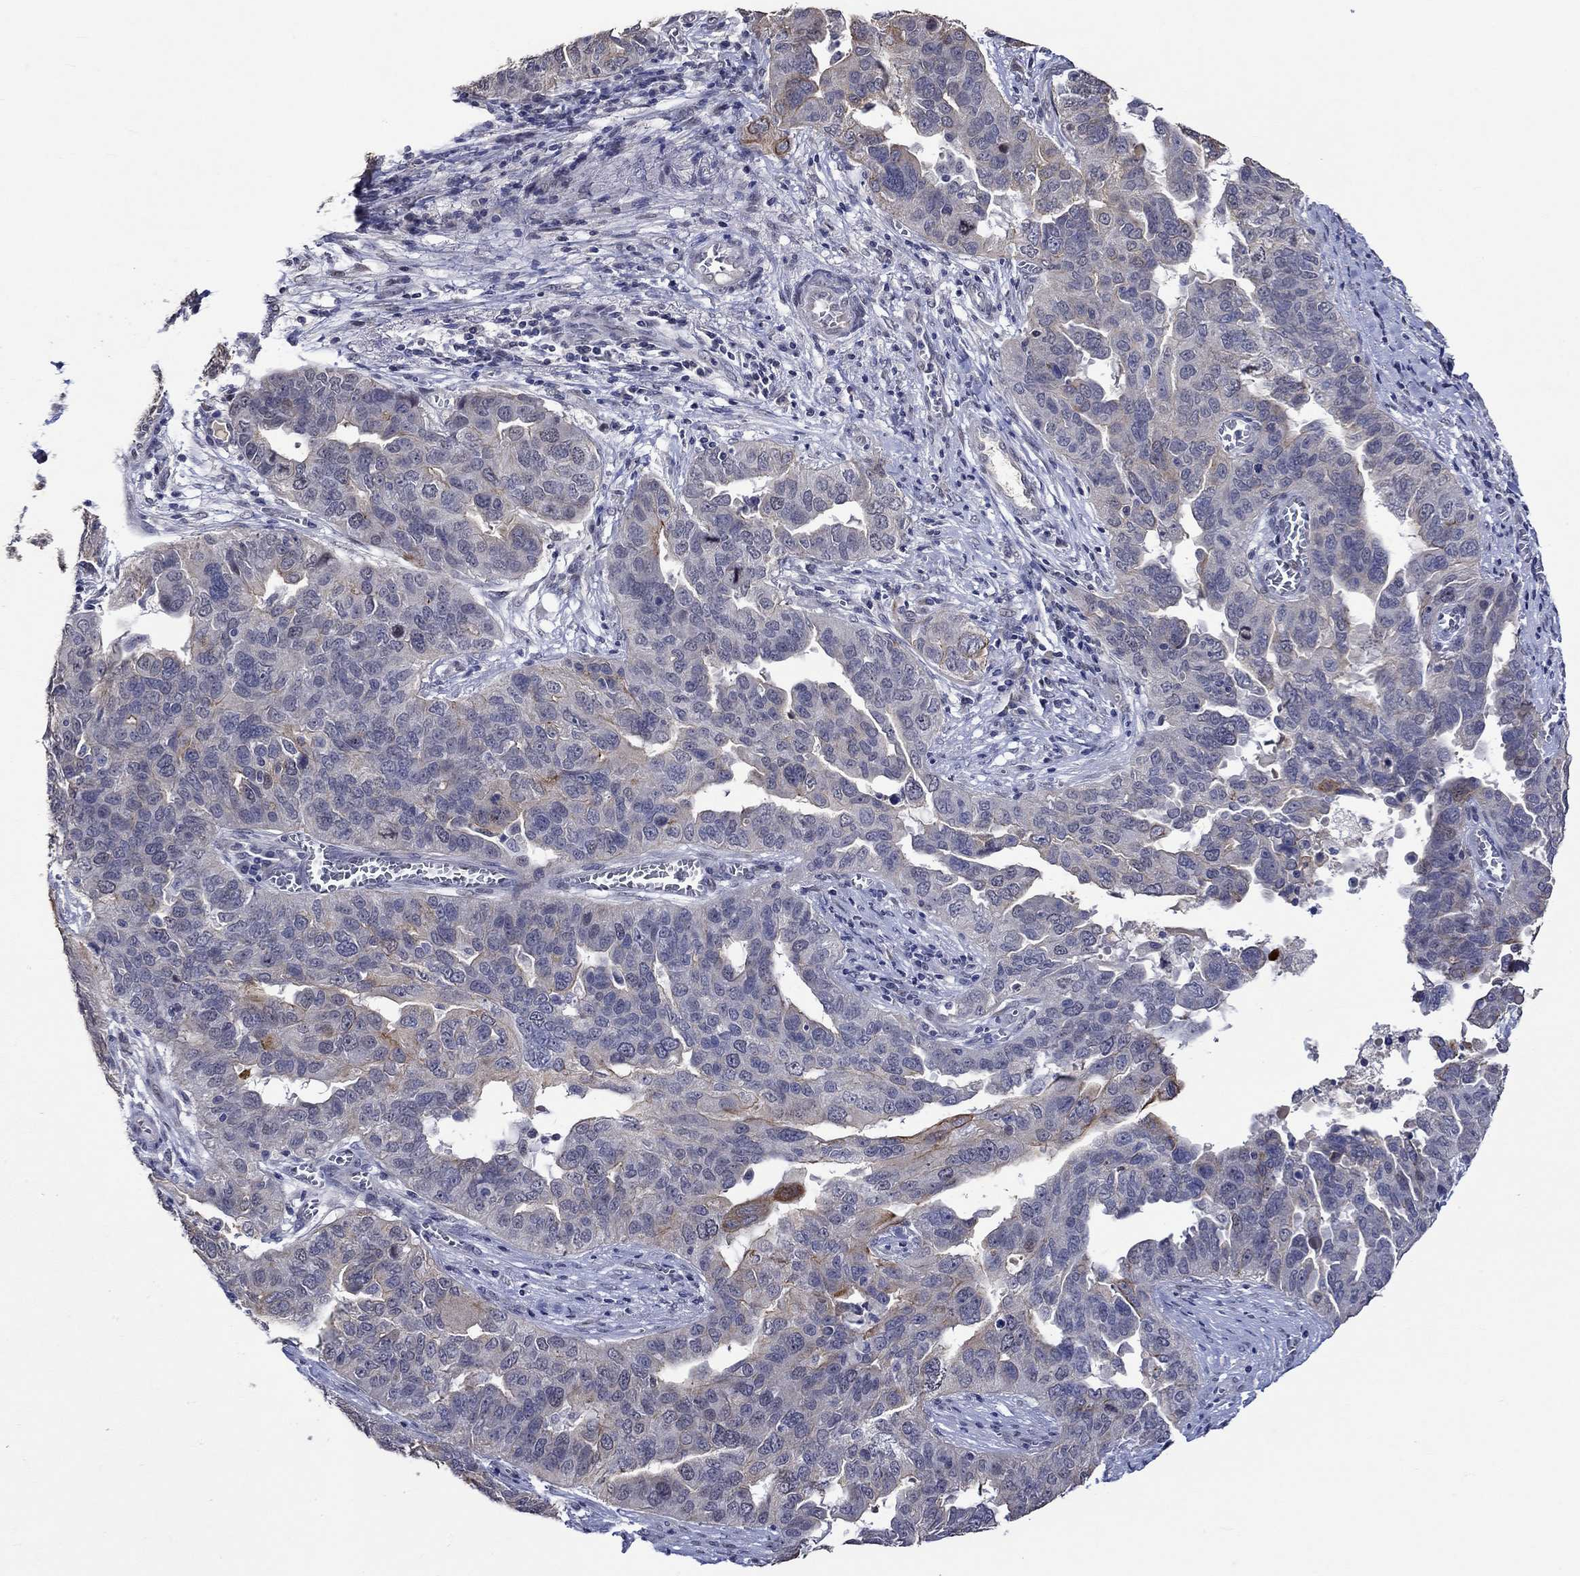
{"staining": {"intensity": "strong", "quantity": "<25%", "location": "cytoplasmic/membranous"}, "tissue": "ovarian cancer", "cell_type": "Tumor cells", "image_type": "cancer", "snomed": [{"axis": "morphology", "description": "Carcinoma, endometroid"}, {"axis": "topography", "description": "Soft tissue"}, {"axis": "topography", "description": "Ovary"}], "caption": "Protein expression analysis of ovarian cancer (endometroid carcinoma) demonstrates strong cytoplasmic/membranous expression in approximately <25% of tumor cells.", "gene": "DDX3Y", "patient": {"sex": "female", "age": 52}}